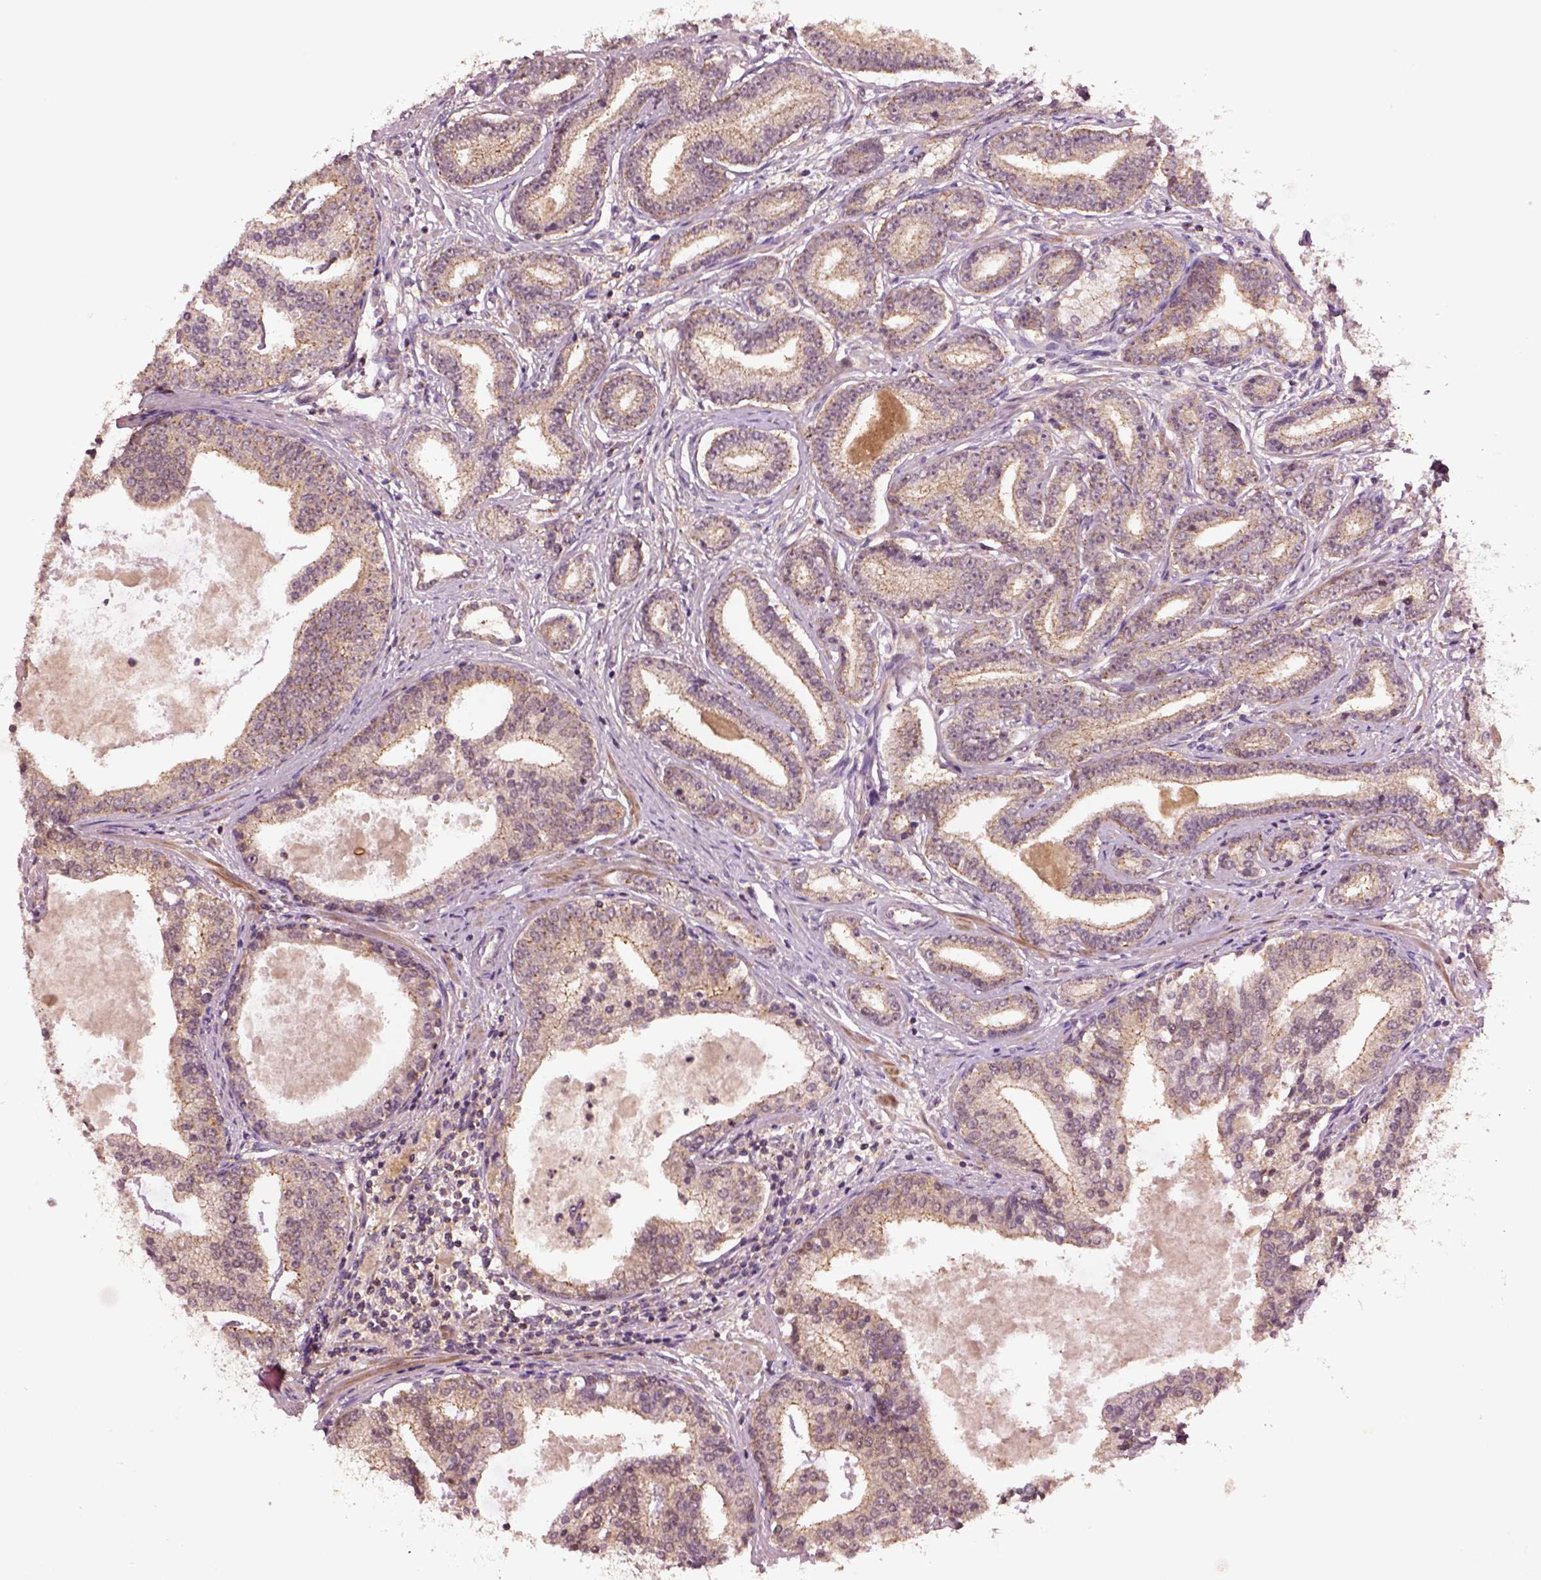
{"staining": {"intensity": "weak", "quantity": ">75%", "location": "cytoplasmic/membranous"}, "tissue": "prostate cancer", "cell_type": "Tumor cells", "image_type": "cancer", "snomed": [{"axis": "morphology", "description": "Adenocarcinoma, NOS"}, {"axis": "topography", "description": "Prostate"}], "caption": "DAB immunohistochemical staining of human prostate cancer shows weak cytoplasmic/membranous protein staining in approximately >75% of tumor cells.", "gene": "MTHFS", "patient": {"sex": "male", "age": 64}}